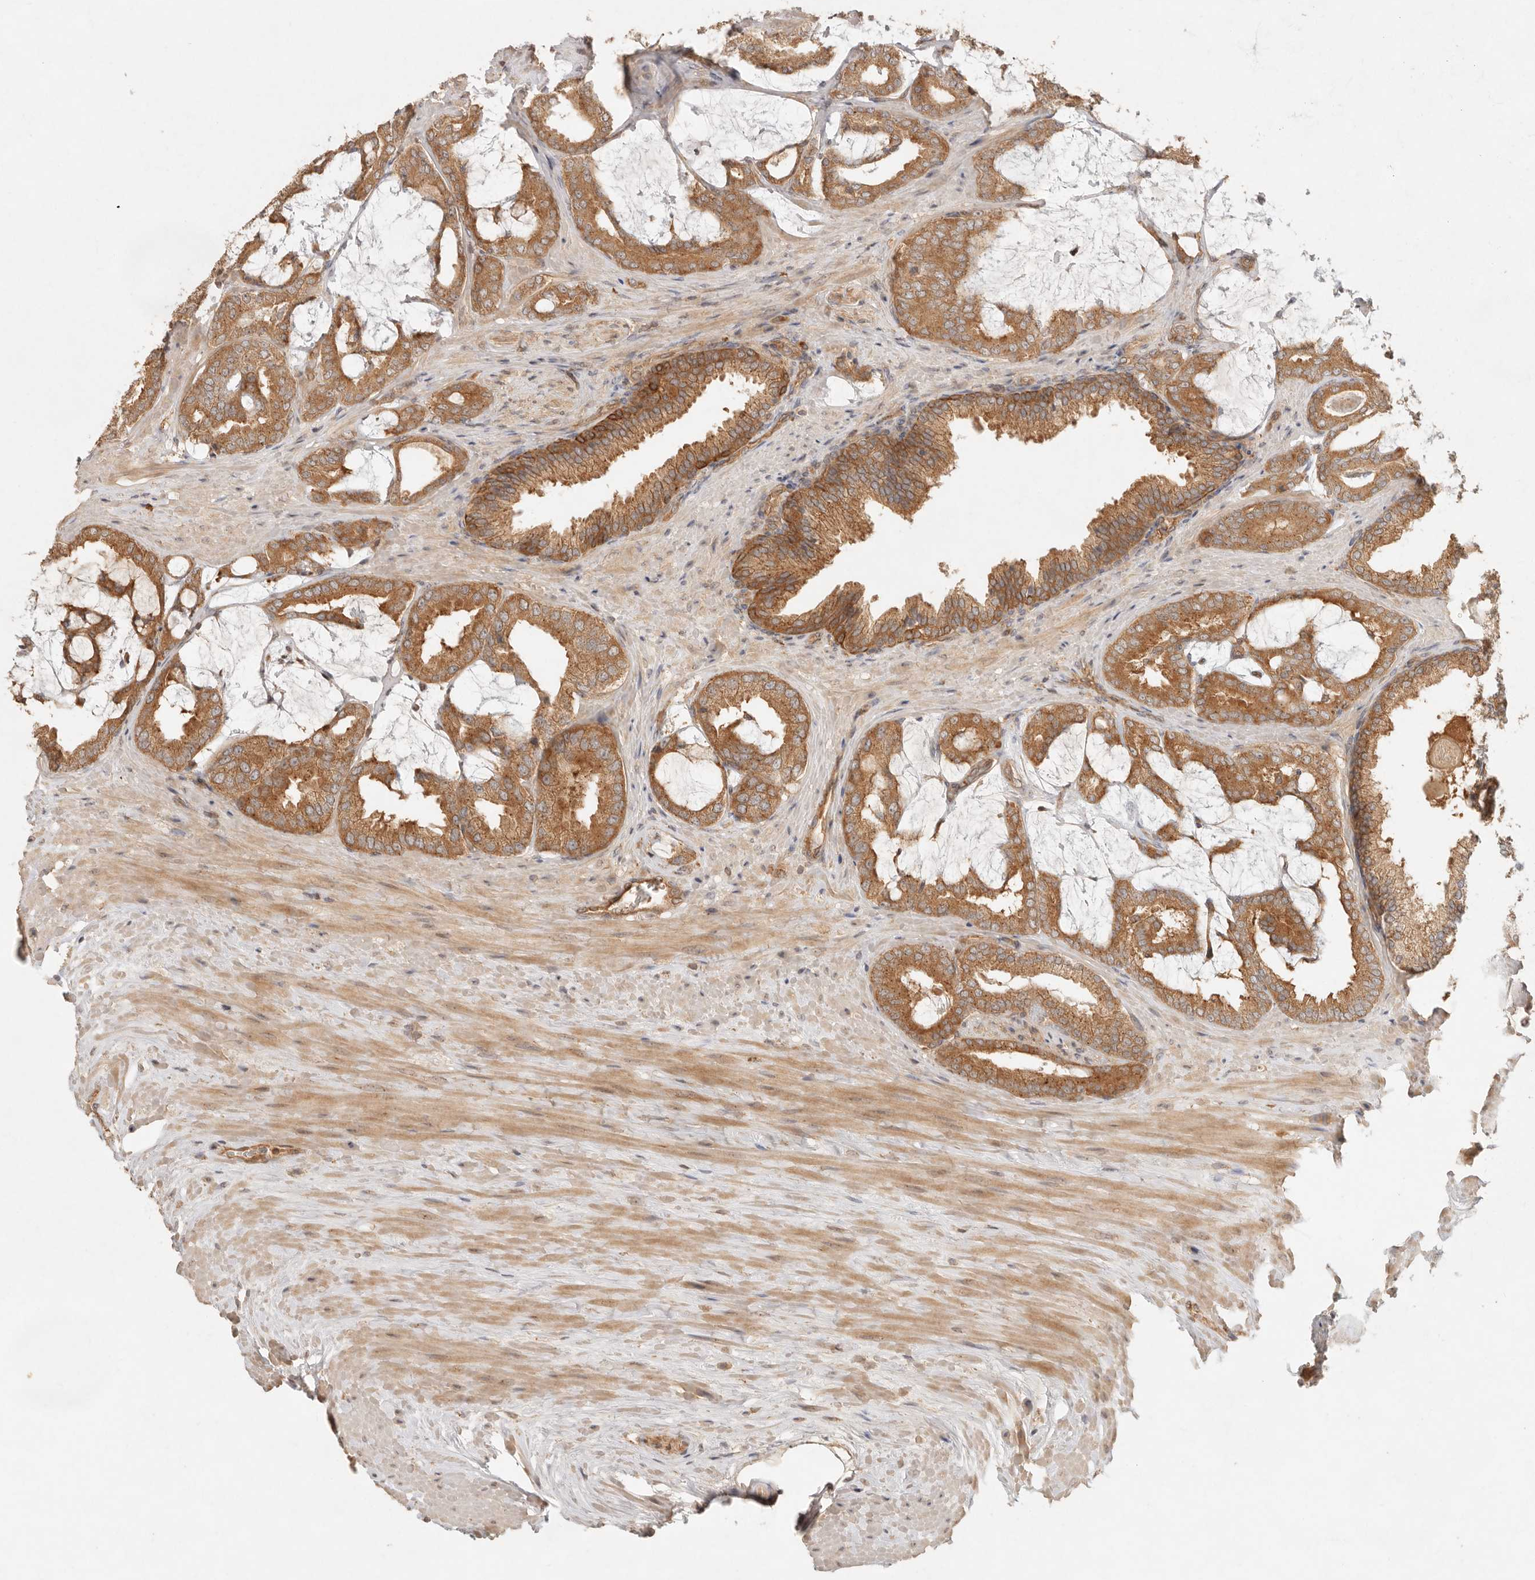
{"staining": {"intensity": "moderate", "quantity": ">75%", "location": "cytoplasmic/membranous"}, "tissue": "prostate cancer", "cell_type": "Tumor cells", "image_type": "cancer", "snomed": [{"axis": "morphology", "description": "Adenocarcinoma, Low grade"}, {"axis": "topography", "description": "Prostate"}], "caption": "Immunohistochemistry staining of prostate cancer (adenocarcinoma (low-grade)), which reveals medium levels of moderate cytoplasmic/membranous positivity in approximately >75% of tumor cells indicating moderate cytoplasmic/membranous protein positivity. The staining was performed using DAB (3,3'-diaminobenzidine) (brown) for protein detection and nuclei were counterstained in hematoxylin (blue).", "gene": "HECTD3", "patient": {"sex": "male", "age": 71}}